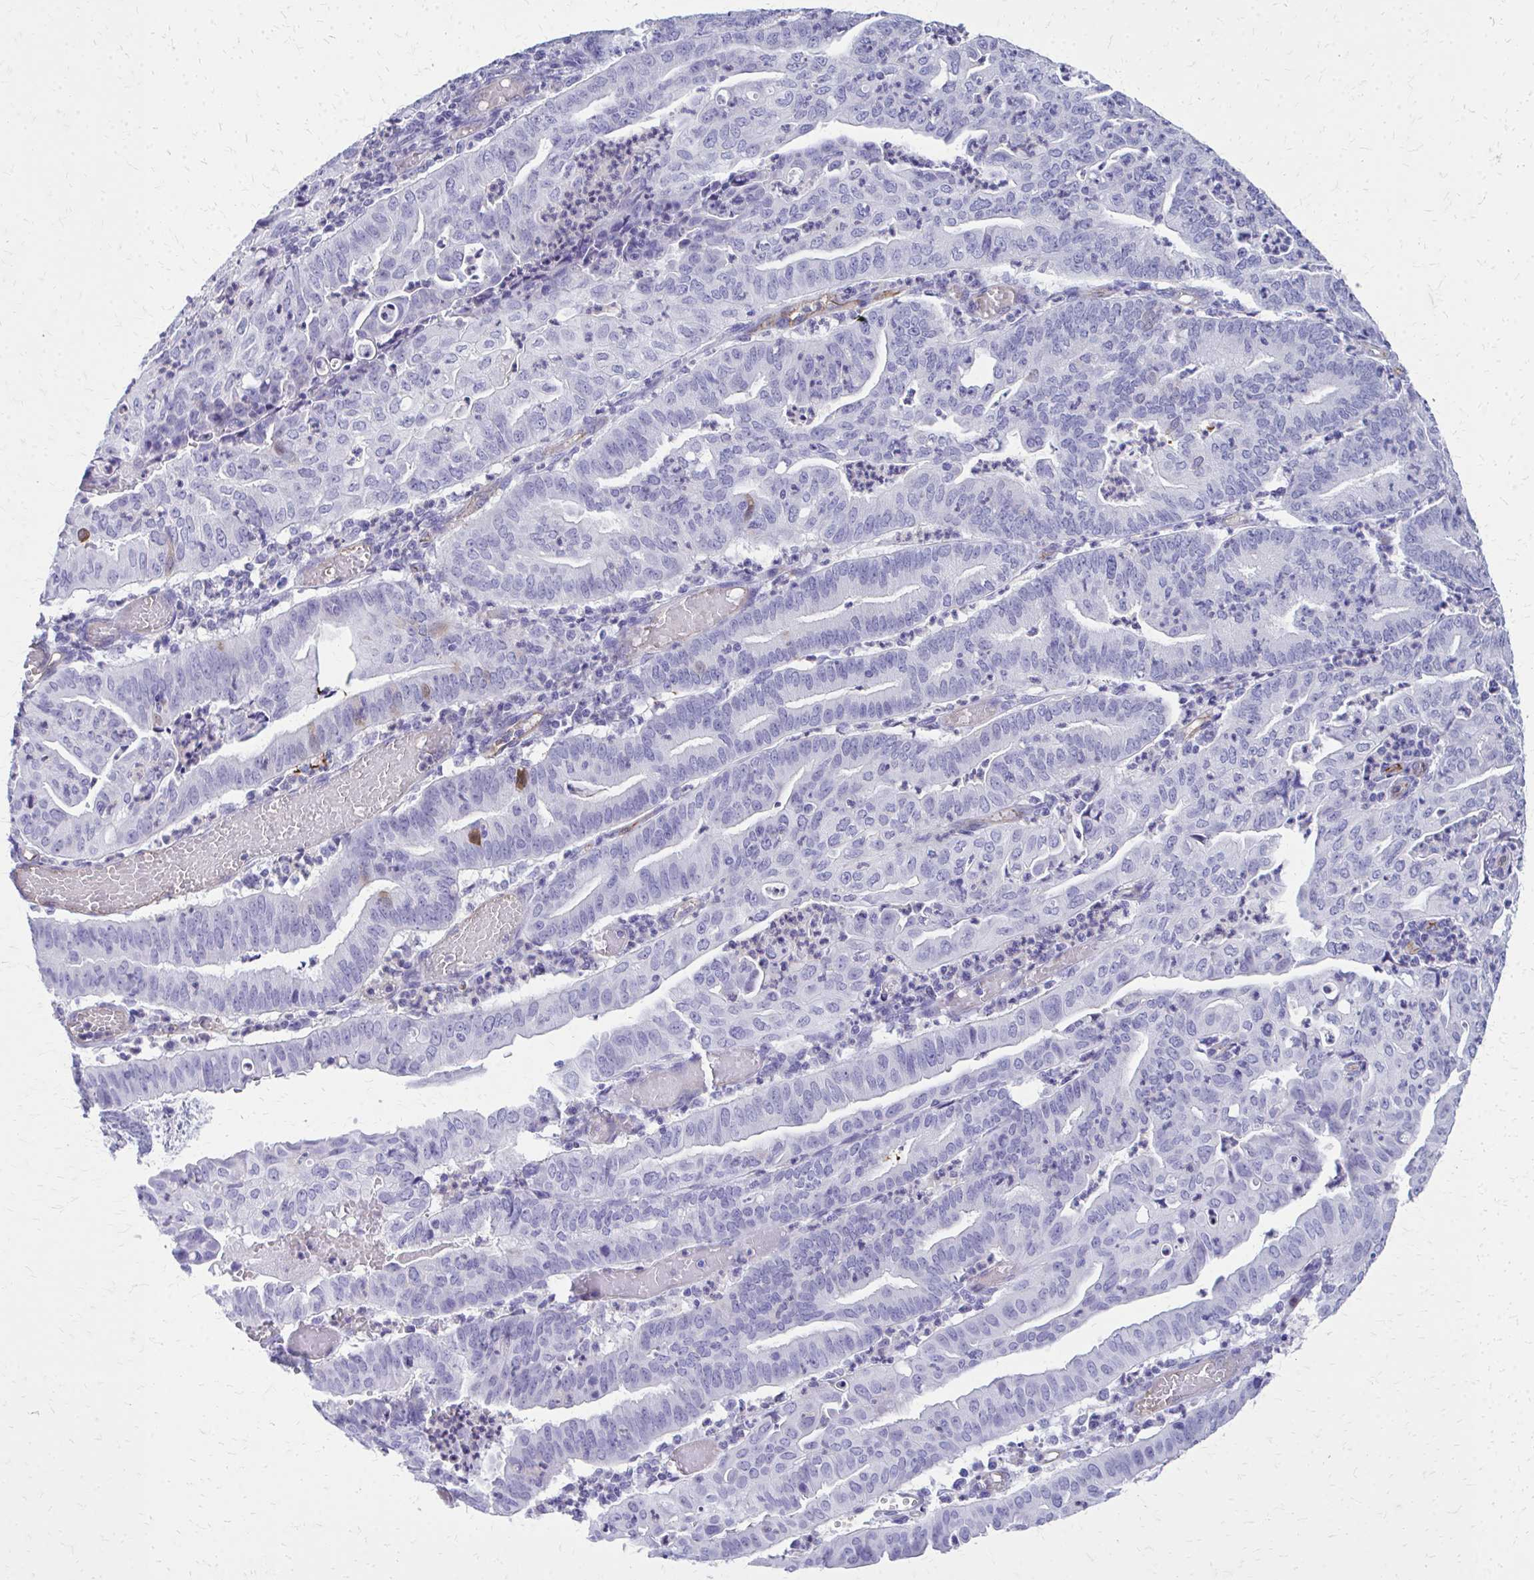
{"staining": {"intensity": "negative", "quantity": "none", "location": "none"}, "tissue": "endometrial cancer", "cell_type": "Tumor cells", "image_type": "cancer", "snomed": [{"axis": "morphology", "description": "Adenocarcinoma, NOS"}, {"axis": "topography", "description": "Endometrium"}], "caption": "Tumor cells show no significant expression in endometrial adenocarcinoma.", "gene": "TPSG1", "patient": {"sex": "female", "age": 60}}